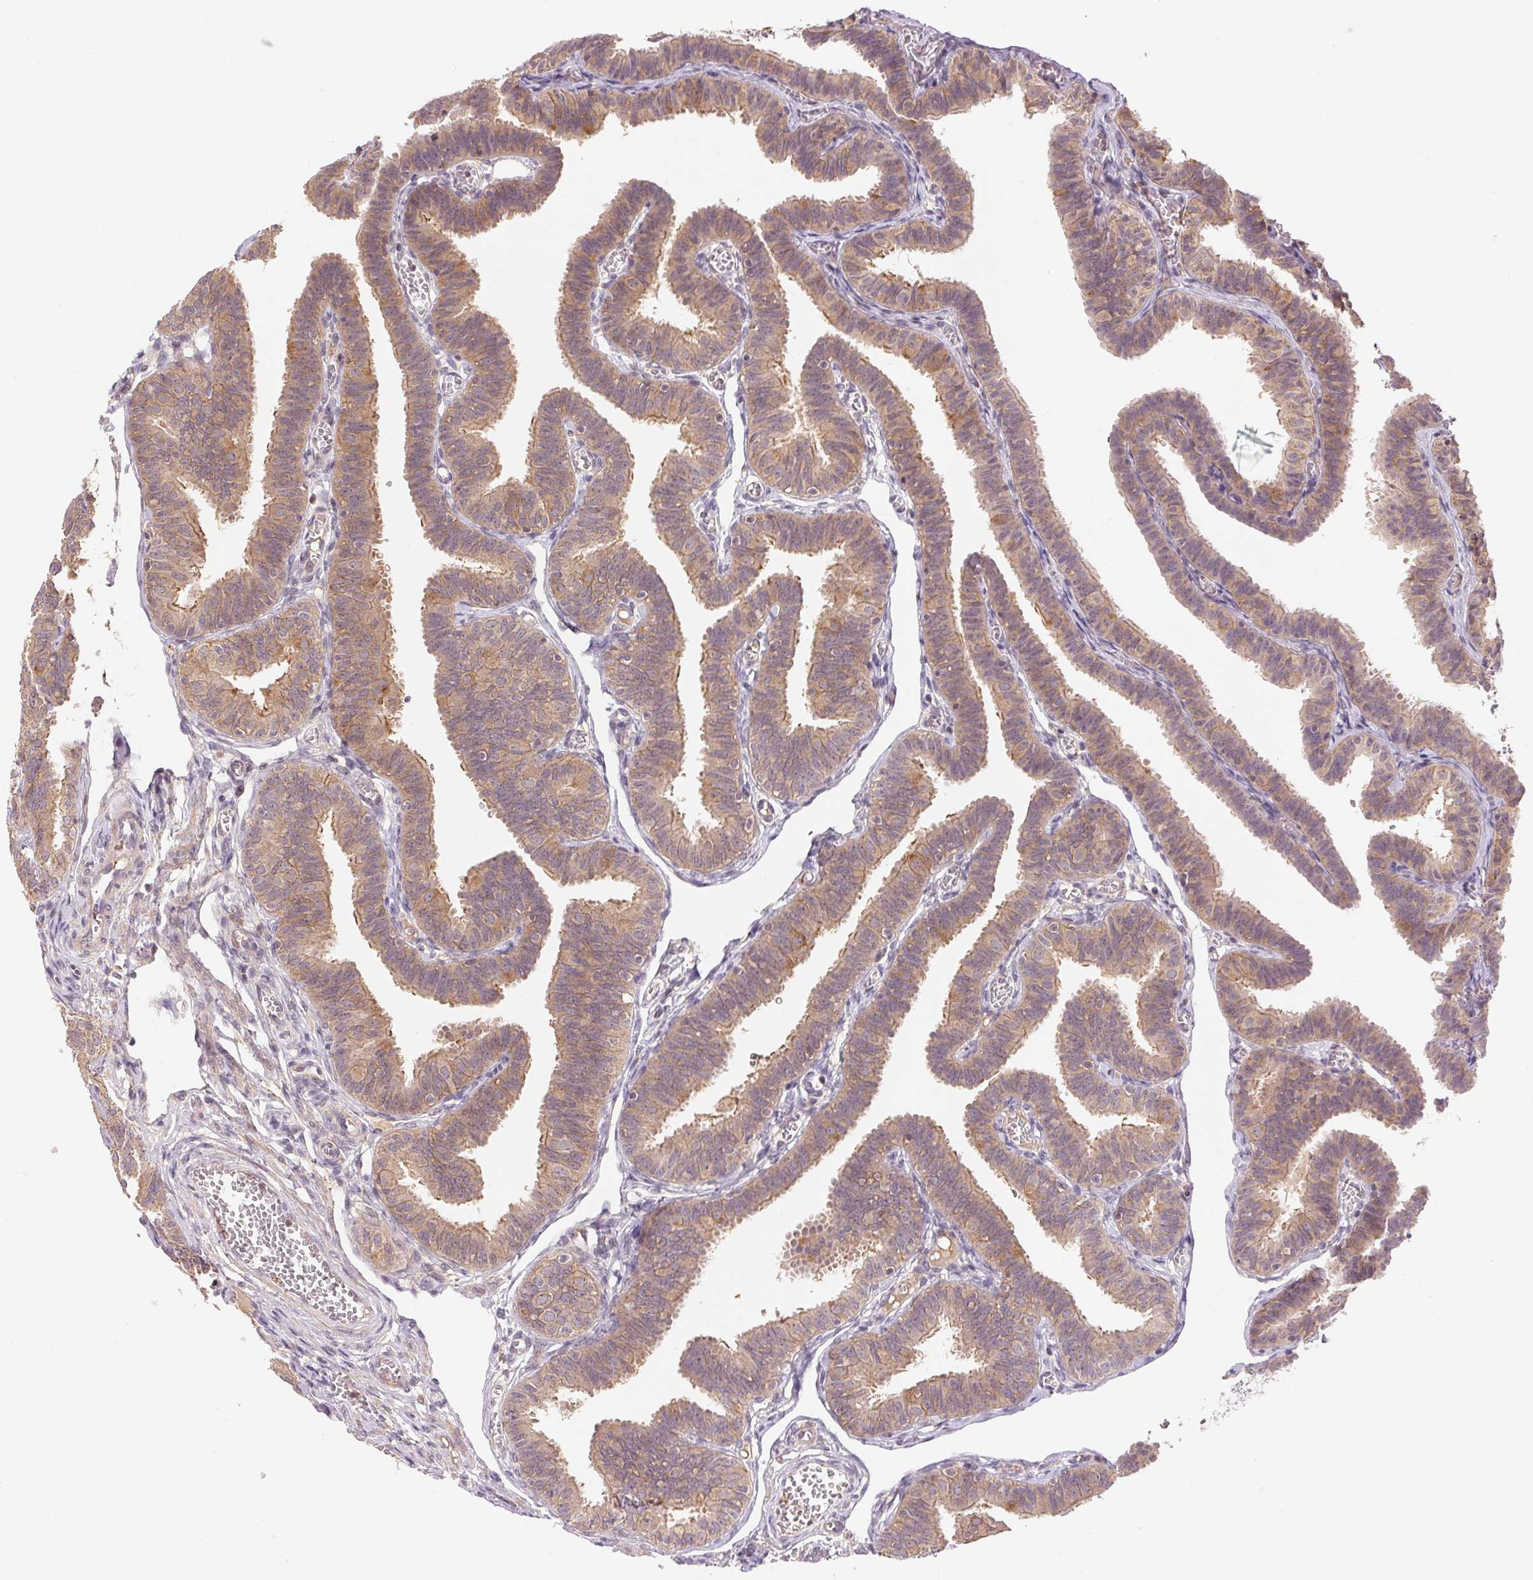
{"staining": {"intensity": "moderate", "quantity": ">75%", "location": "cytoplasmic/membranous"}, "tissue": "fallopian tube", "cell_type": "Glandular cells", "image_type": "normal", "snomed": [{"axis": "morphology", "description": "Normal tissue, NOS"}, {"axis": "topography", "description": "Fallopian tube"}], "caption": "Immunohistochemistry image of normal fallopian tube: fallopian tube stained using immunohistochemistry (IHC) exhibits medium levels of moderate protein expression localized specifically in the cytoplasmic/membranous of glandular cells, appearing as a cytoplasmic/membranous brown color.", "gene": "BNIP5", "patient": {"sex": "female", "age": 25}}